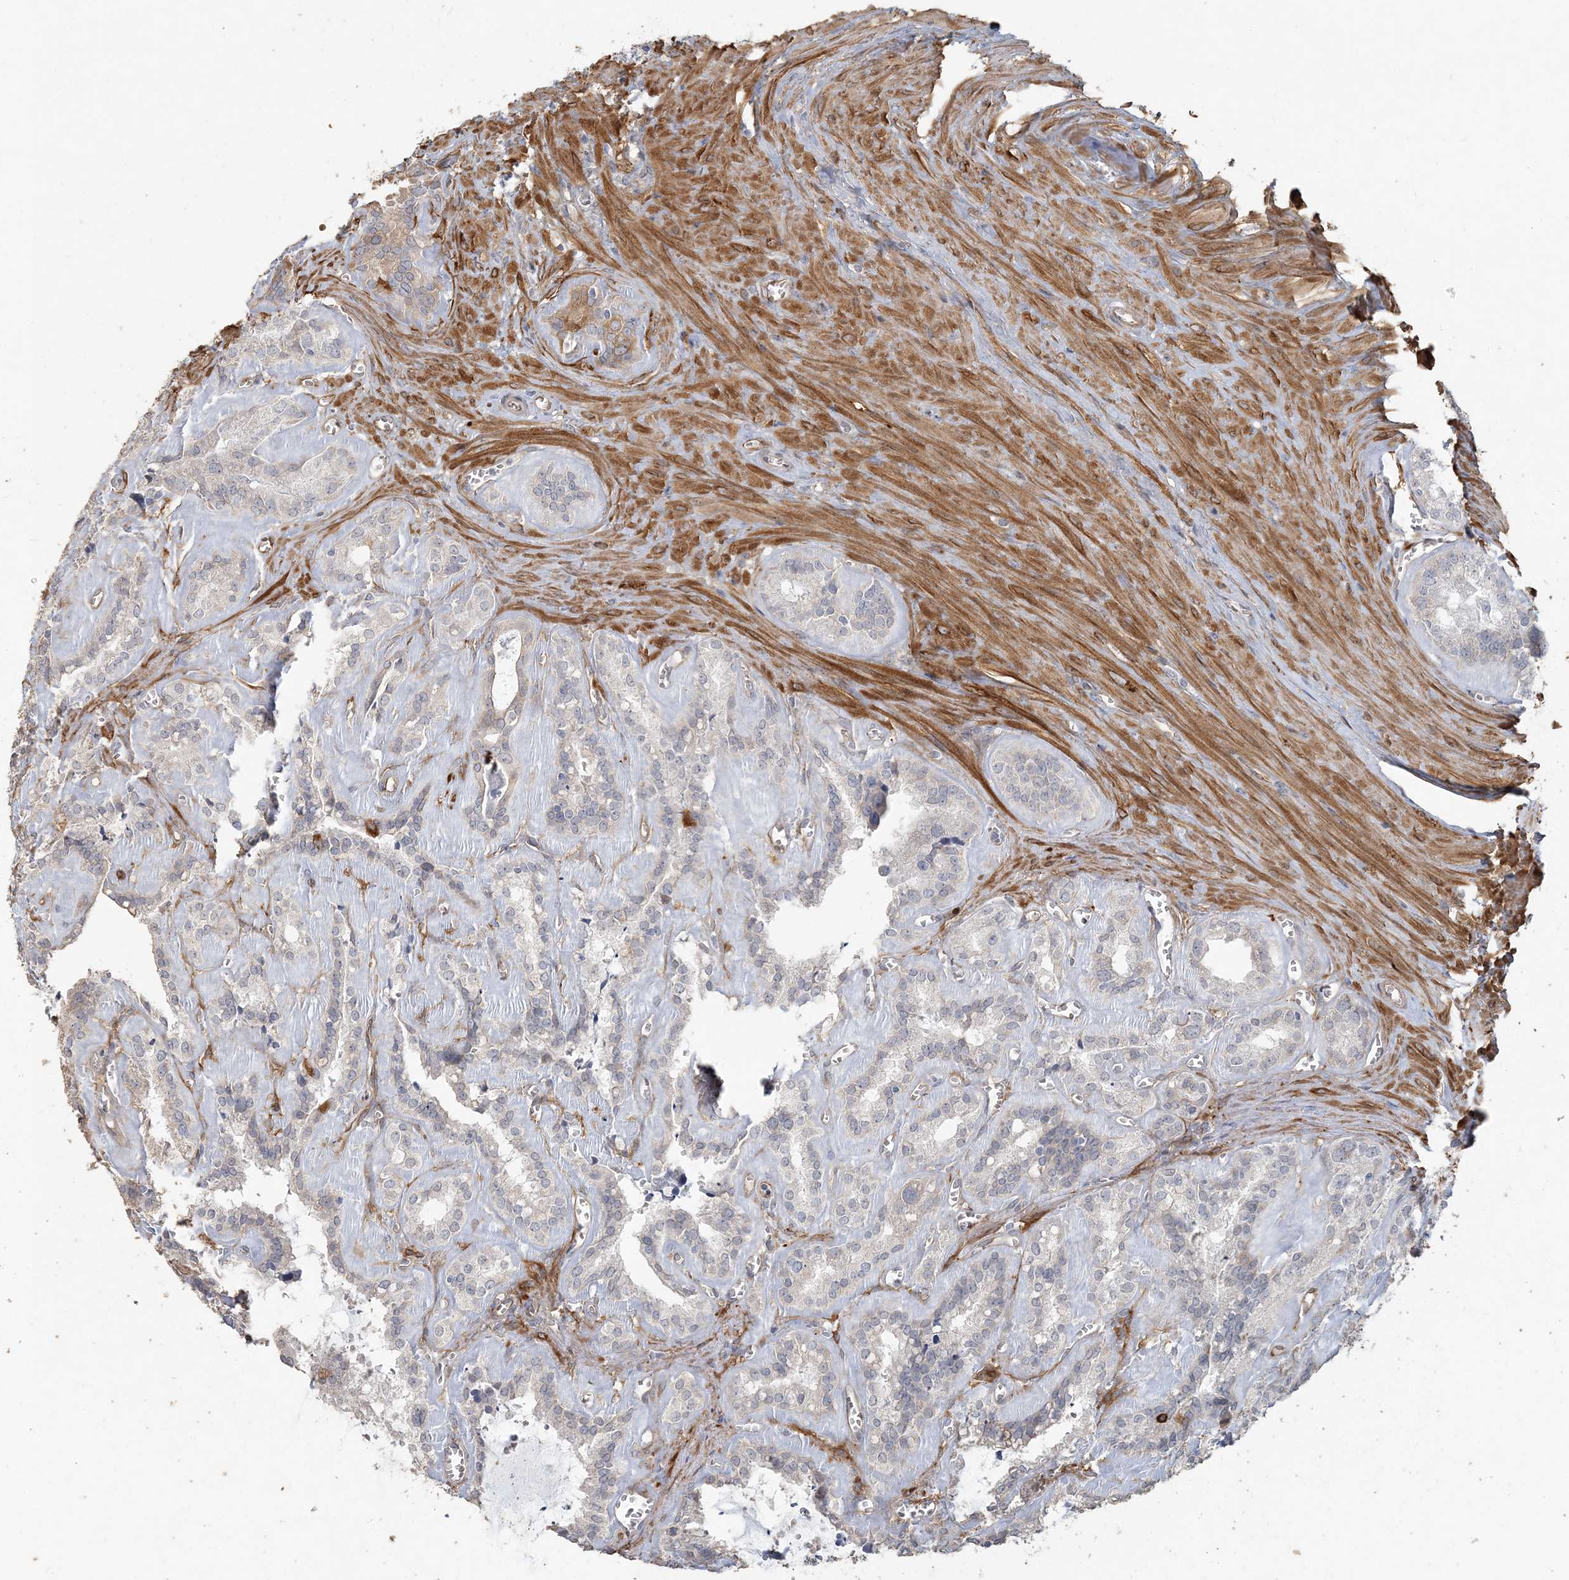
{"staining": {"intensity": "negative", "quantity": "none", "location": "none"}, "tissue": "seminal vesicle", "cell_type": "Glandular cells", "image_type": "normal", "snomed": [{"axis": "morphology", "description": "Normal tissue, NOS"}, {"axis": "topography", "description": "Prostate"}, {"axis": "topography", "description": "Seminal veicle"}], "caption": "High magnification brightfield microscopy of unremarkable seminal vesicle stained with DAB (3,3'-diaminobenzidine) (brown) and counterstained with hematoxylin (blue): glandular cells show no significant expression. (Immunohistochemistry (ihc), brightfield microscopy, high magnification).", "gene": "RNF145", "patient": {"sex": "male", "age": 59}}